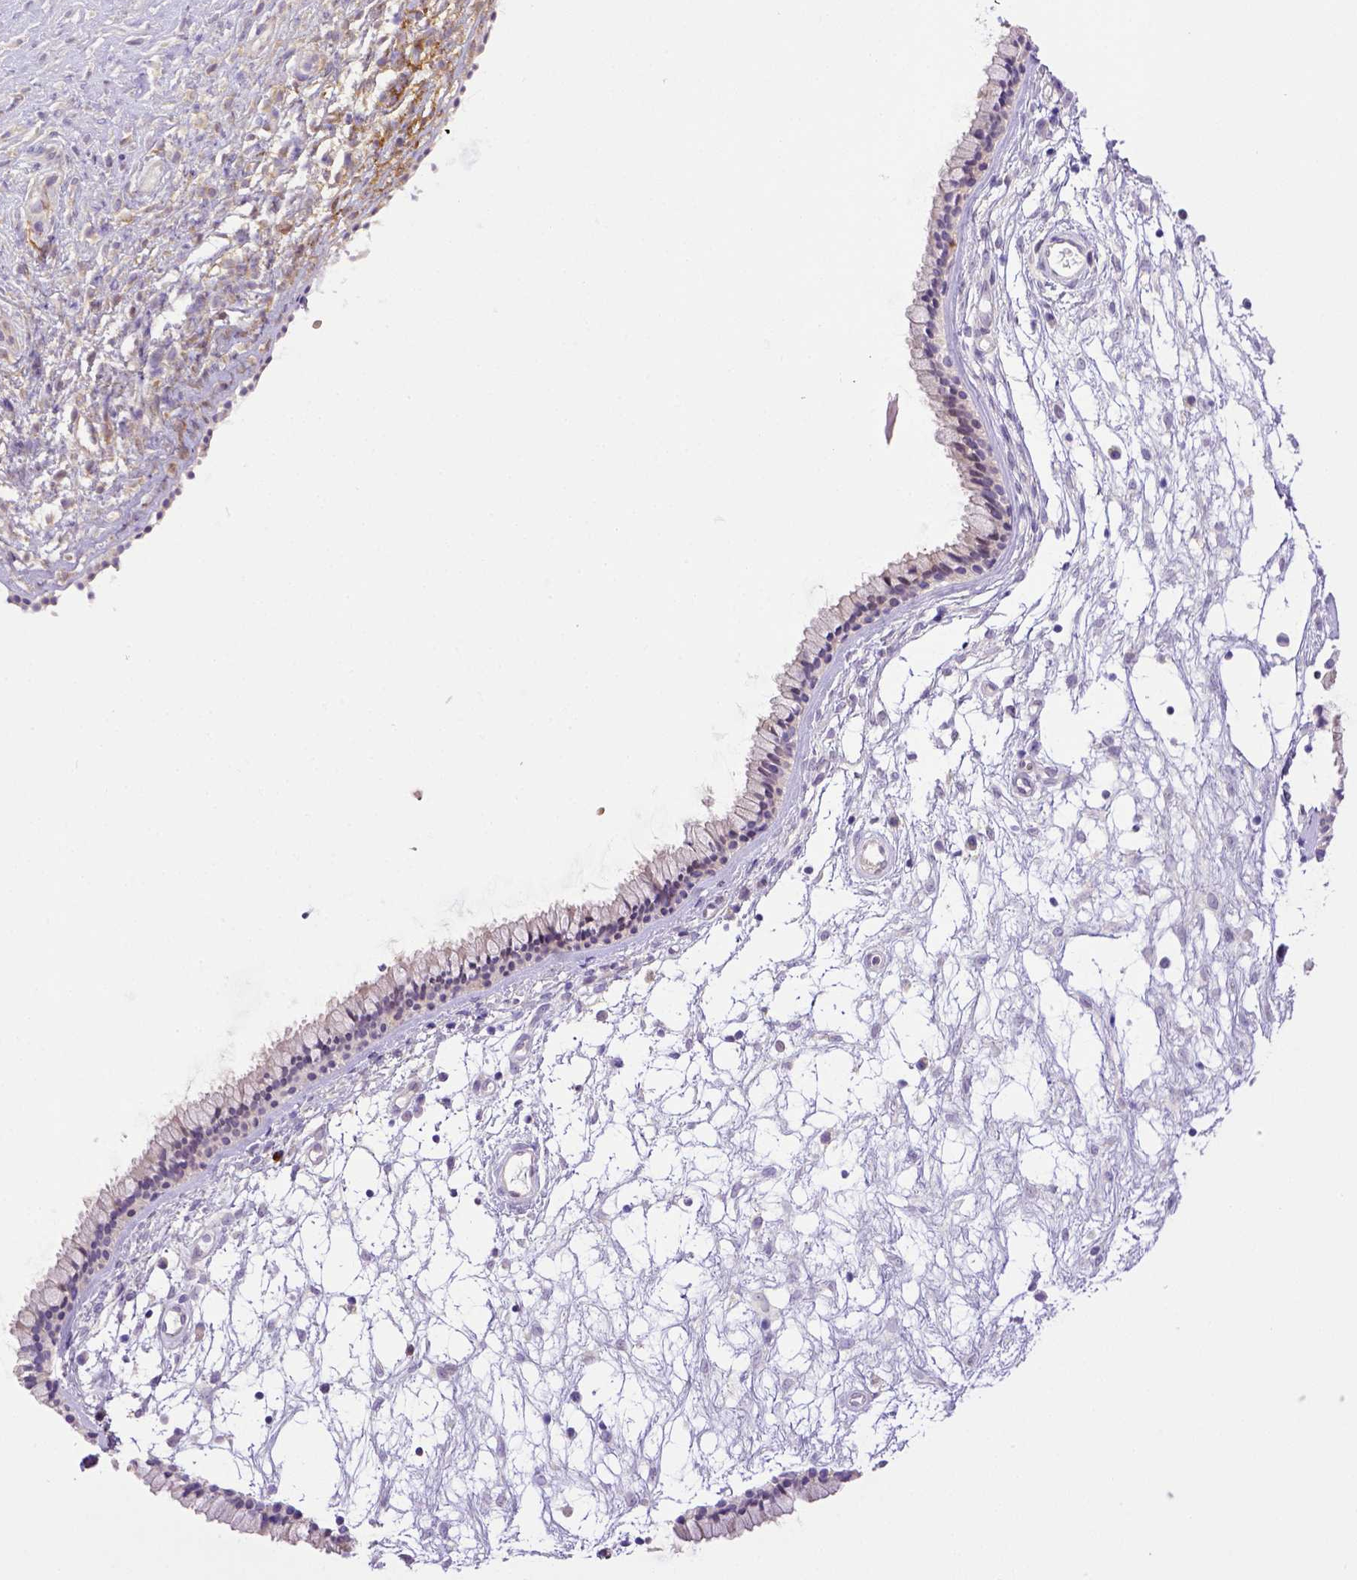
{"staining": {"intensity": "moderate", "quantity": "<25%", "location": "cytoplasmic/membranous"}, "tissue": "nasopharynx", "cell_type": "Respiratory epithelial cells", "image_type": "normal", "snomed": [{"axis": "morphology", "description": "Normal tissue, NOS"}, {"axis": "topography", "description": "Nasopharynx"}], "caption": "The micrograph displays immunohistochemical staining of benign nasopharynx. There is moderate cytoplasmic/membranous expression is appreciated in about <25% of respiratory epithelial cells. (Brightfield microscopy of DAB IHC at high magnification).", "gene": "CD40", "patient": {"sex": "male", "age": 24}}